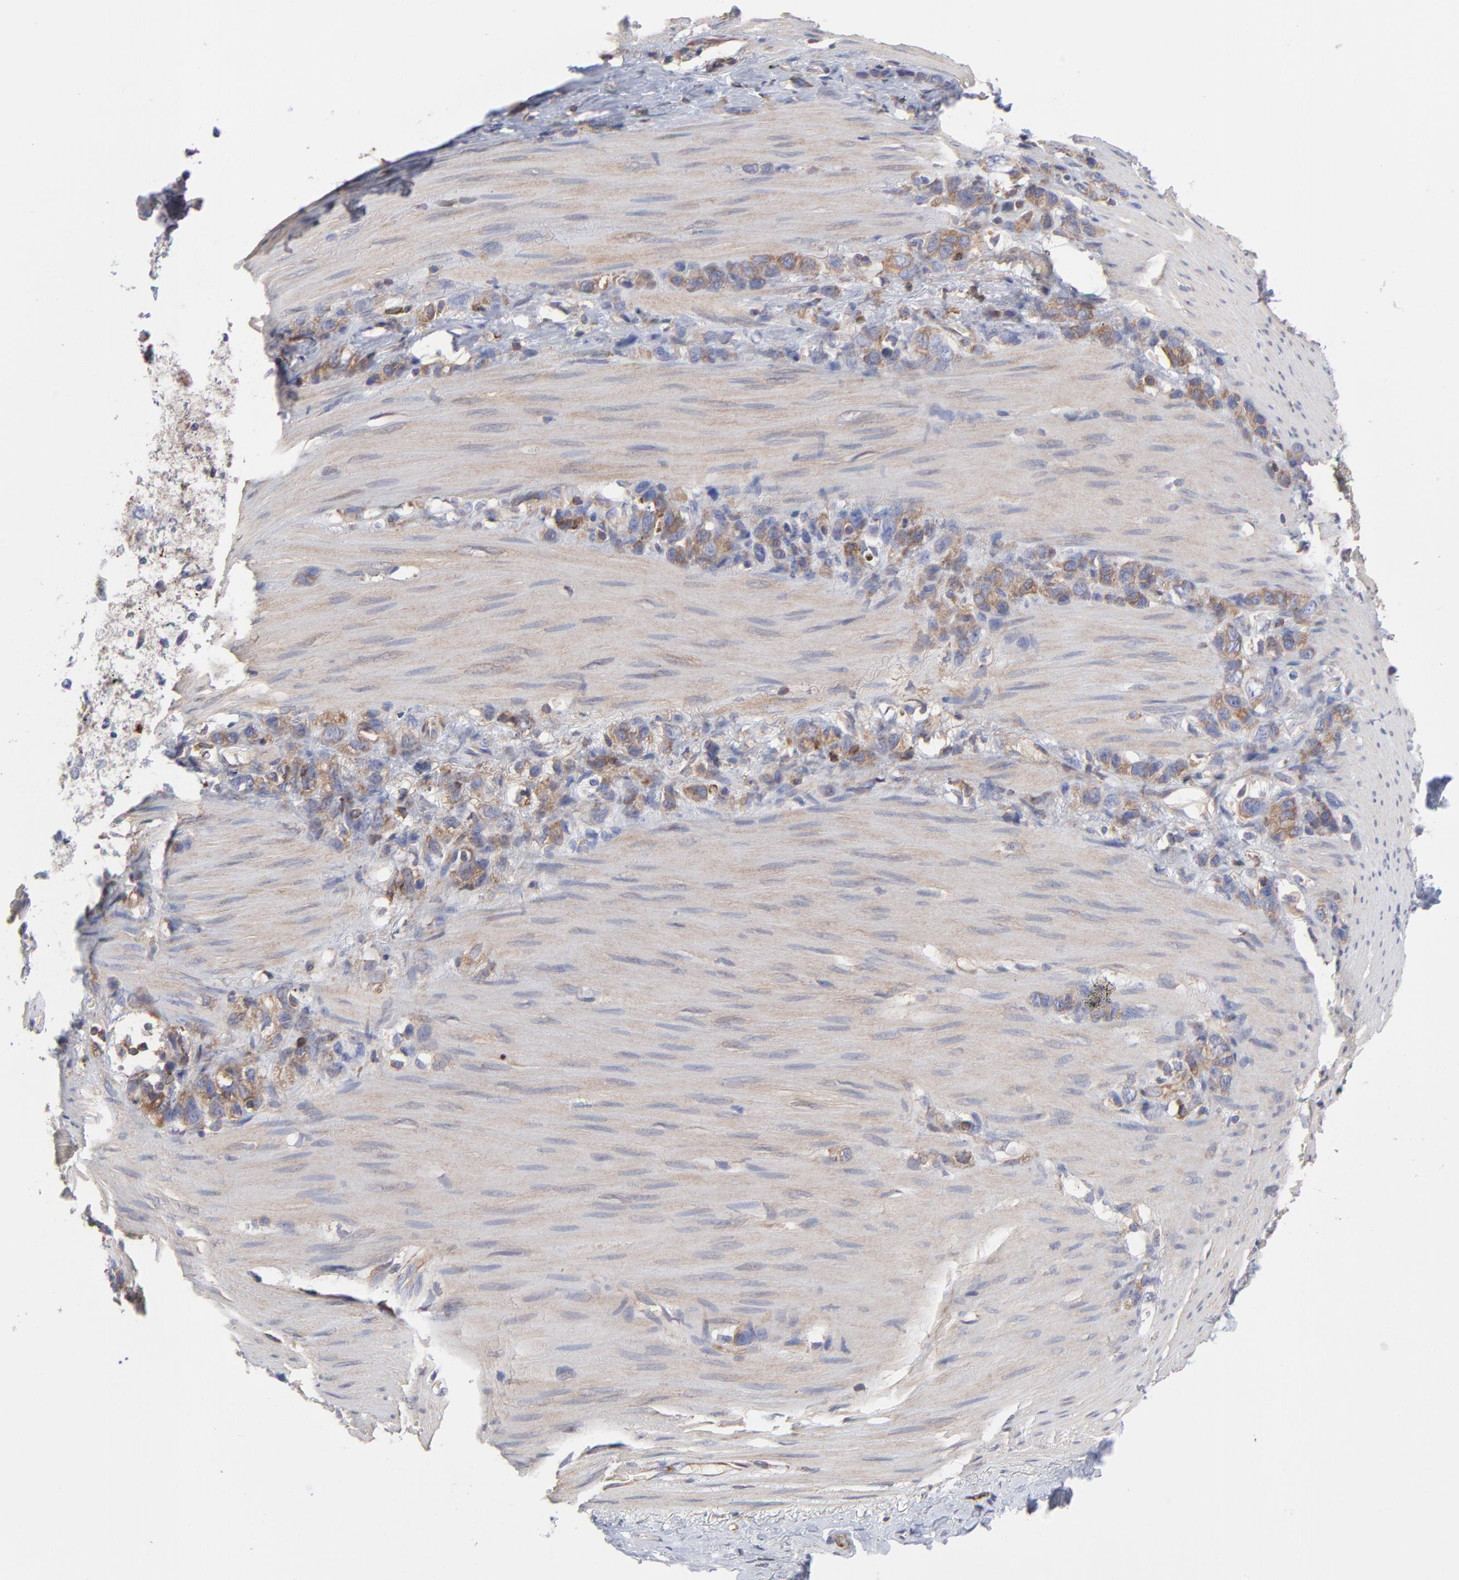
{"staining": {"intensity": "weak", "quantity": ">75%", "location": "cytoplasmic/membranous"}, "tissue": "stomach cancer", "cell_type": "Tumor cells", "image_type": "cancer", "snomed": [{"axis": "morphology", "description": "Normal tissue, NOS"}, {"axis": "morphology", "description": "Adenocarcinoma, NOS"}, {"axis": "morphology", "description": "Adenocarcinoma, High grade"}, {"axis": "topography", "description": "Stomach, upper"}, {"axis": "topography", "description": "Stomach"}], "caption": "Weak cytoplasmic/membranous expression for a protein is present in approximately >75% of tumor cells of adenocarcinoma (stomach) using immunohistochemistry.", "gene": "NFKBIA", "patient": {"sex": "female", "age": 65}}